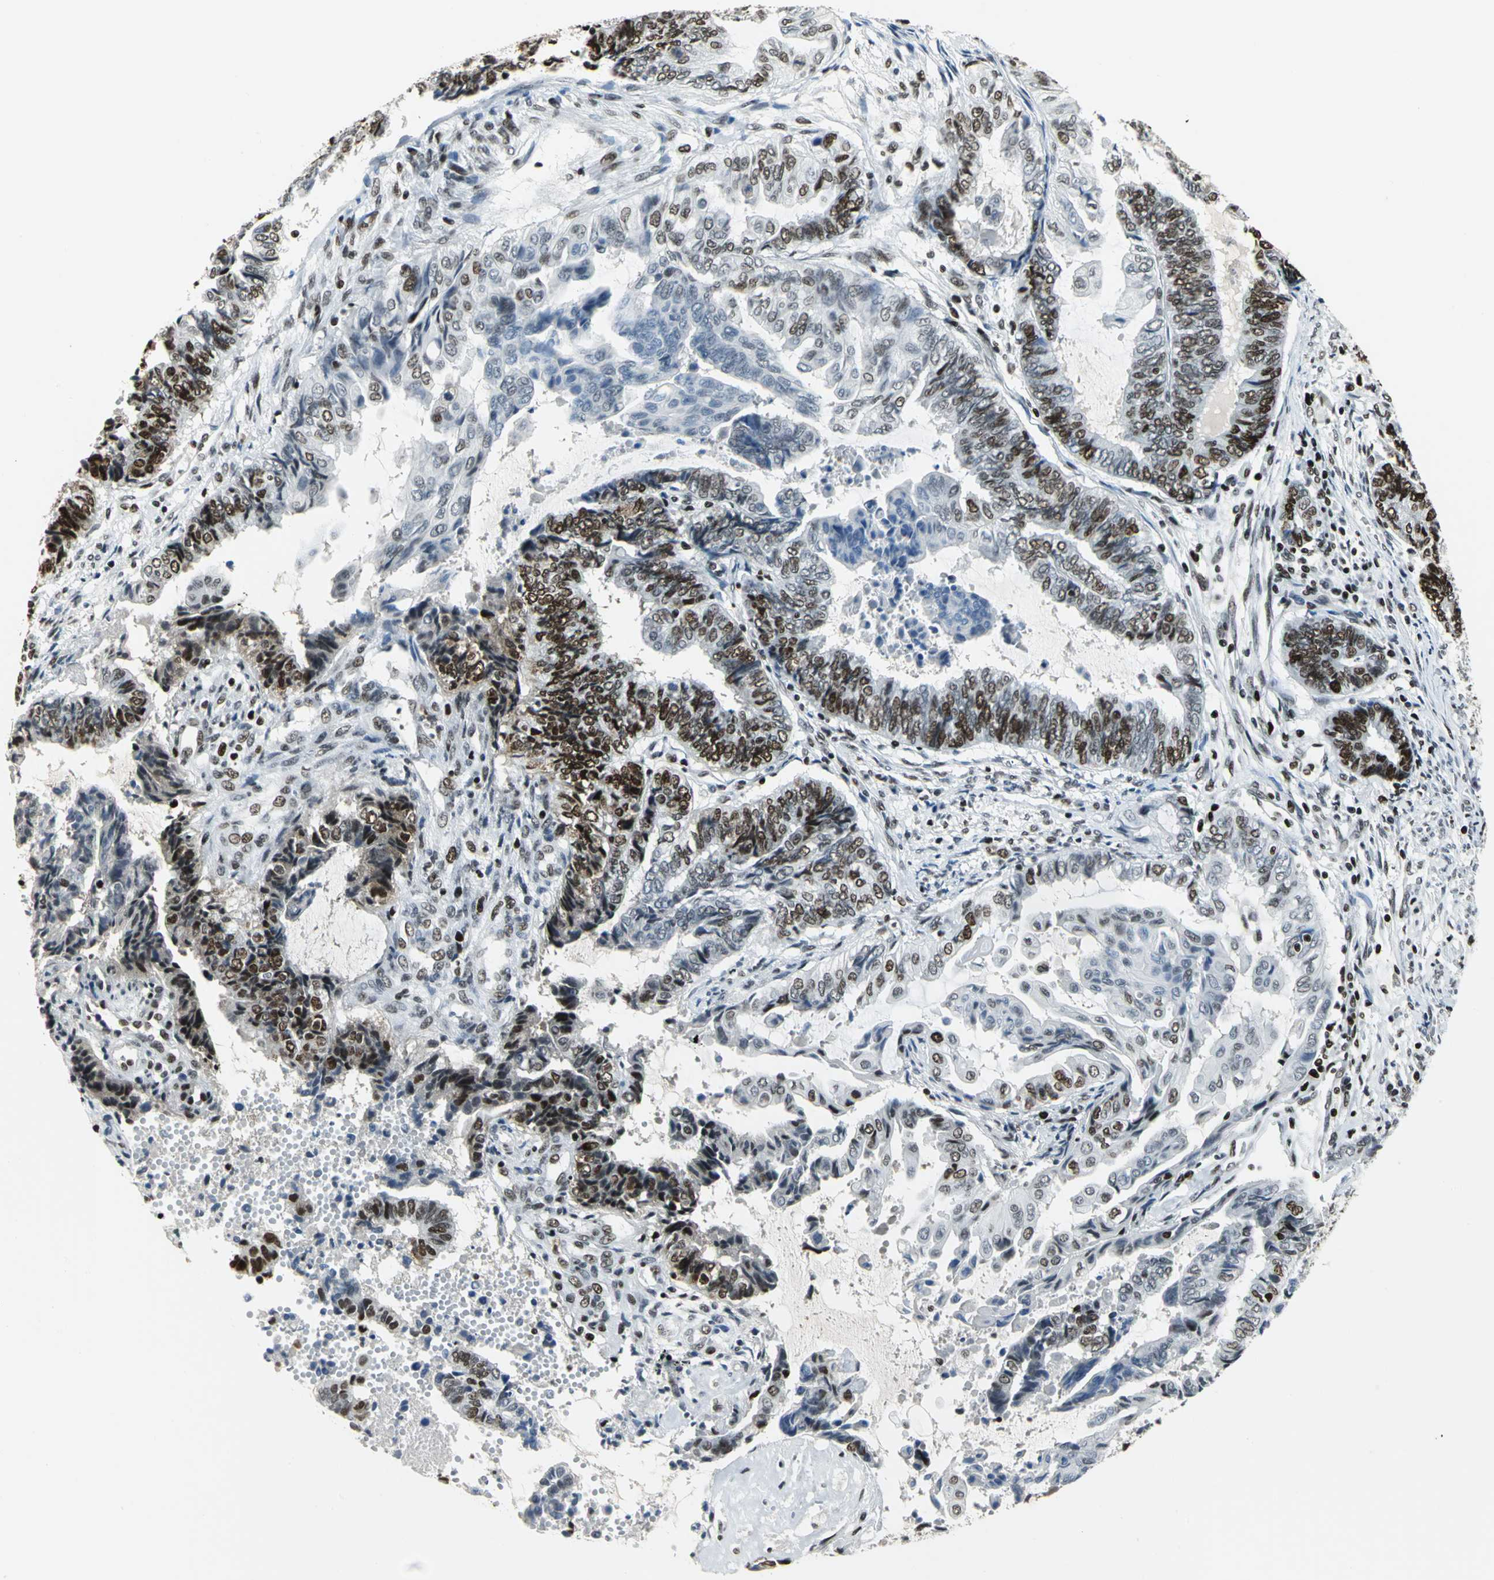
{"staining": {"intensity": "strong", "quantity": ">75%", "location": "nuclear"}, "tissue": "endometrial cancer", "cell_type": "Tumor cells", "image_type": "cancer", "snomed": [{"axis": "morphology", "description": "Adenocarcinoma, NOS"}, {"axis": "topography", "description": "Uterus"}, {"axis": "topography", "description": "Endometrium"}], "caption": "Endometrial cancer (adenocarcinoma) stained with a brown dye displays strong nuclear positive expression in approximately >75% of tumor cells.", "gene": "HNRNPD", "patient": {"sex": "female", "age": 70}}